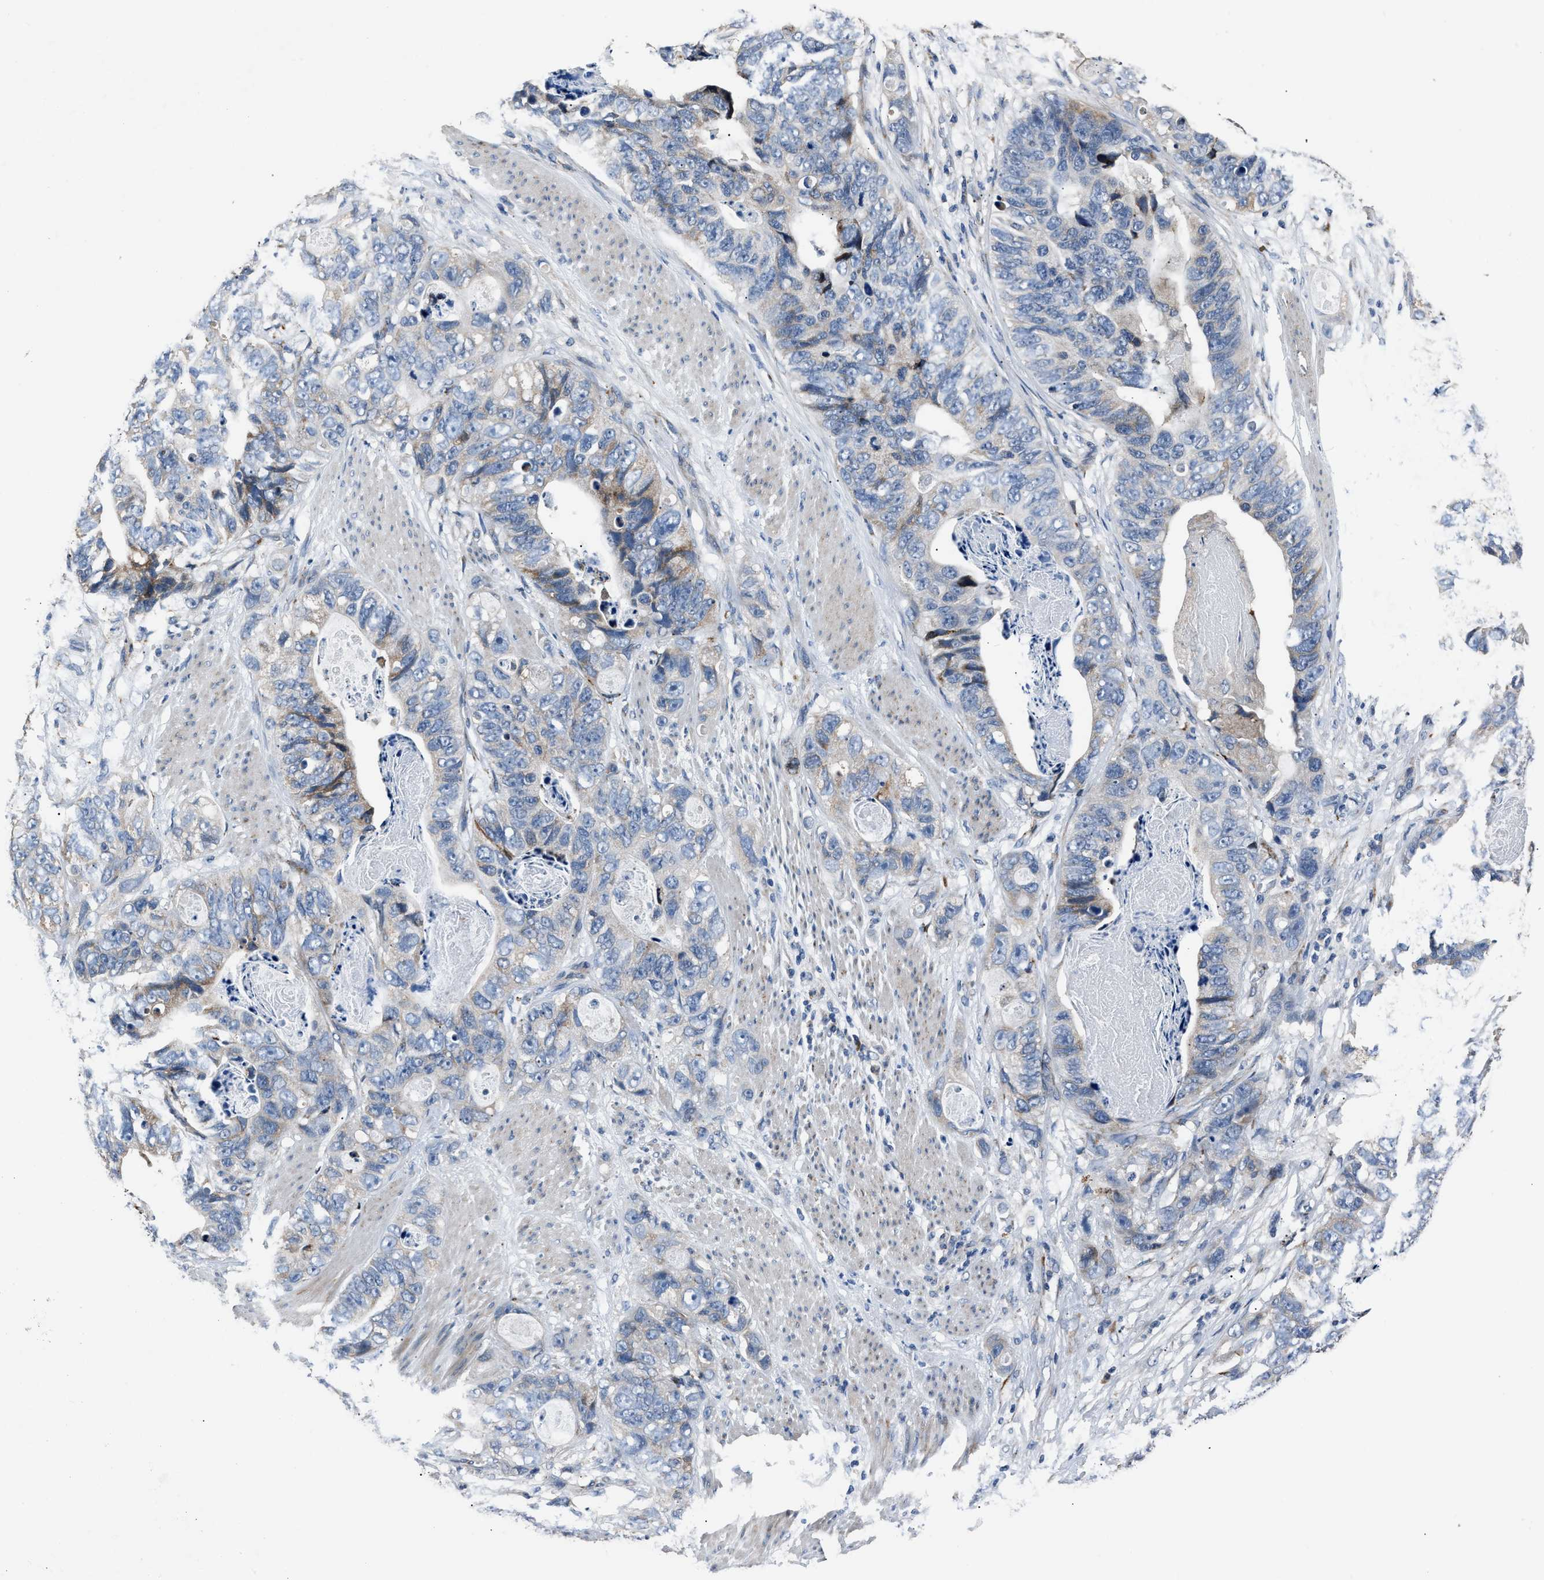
{"staining": {"intensity": "weak", "quantity": "<25%", "location": "cytoplasmic/membranous"}, "tissue": "stomach cancer", "cell_type": "Tumor cells", "image_type": "cancer", "snomed": [{"axis": "morphology", "description": "Adenocarcinoma, NOS"}, {"axis": "topography", "description": "Stomach"}], "caption": "Immunohistochemistry of human stomach adenocarcinoma reveals no positivity in tumor cells.", "gene": "DNAJC24", "patient": {"sex": "female", "age": 89}}